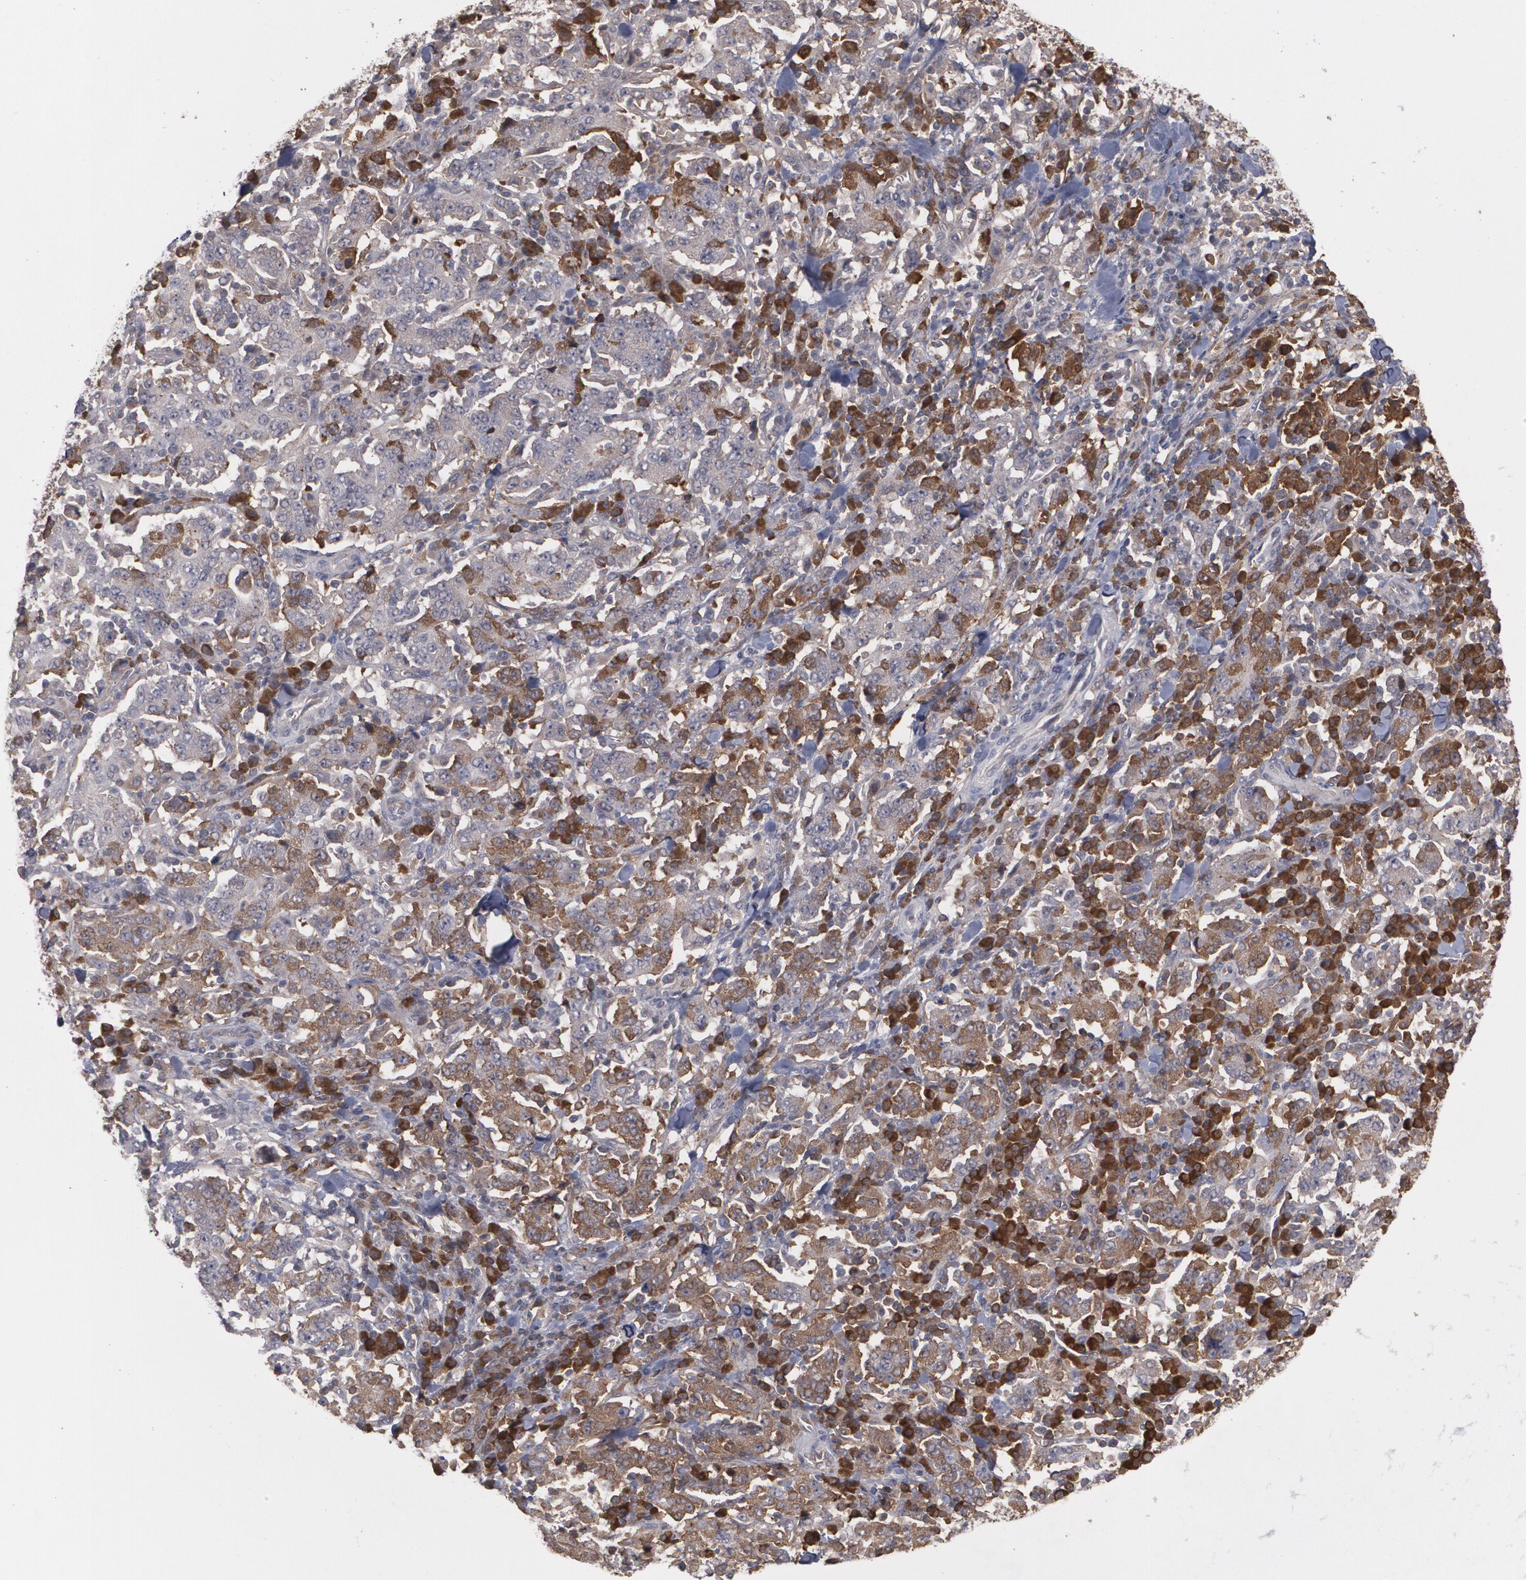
{"staining": {"intensity": "weak", "quantity": ">75%", "location": "cytoplasmic/membranous"}, "tissue": "stomach cancer", "cell_type": "Tumor cells", "image_type": "cancer", "snomed": [{"axis": "morphology", "description": "Normal tissue, NOS"}, {"axis": "morphology", "description": "Adenocarcinoma, NOS"}, {"axis": "topography", "description": "Stomach, upper"}, {"axis": "topography", "description": "Stomach"}], "caption": "IHC of human stomach cancer shows low levels of weak cytoplasmic/membranous positivity in about >75% of tumor cells.", "gene": "ARF6", "patient": {"sex": "male", "age": 59}}